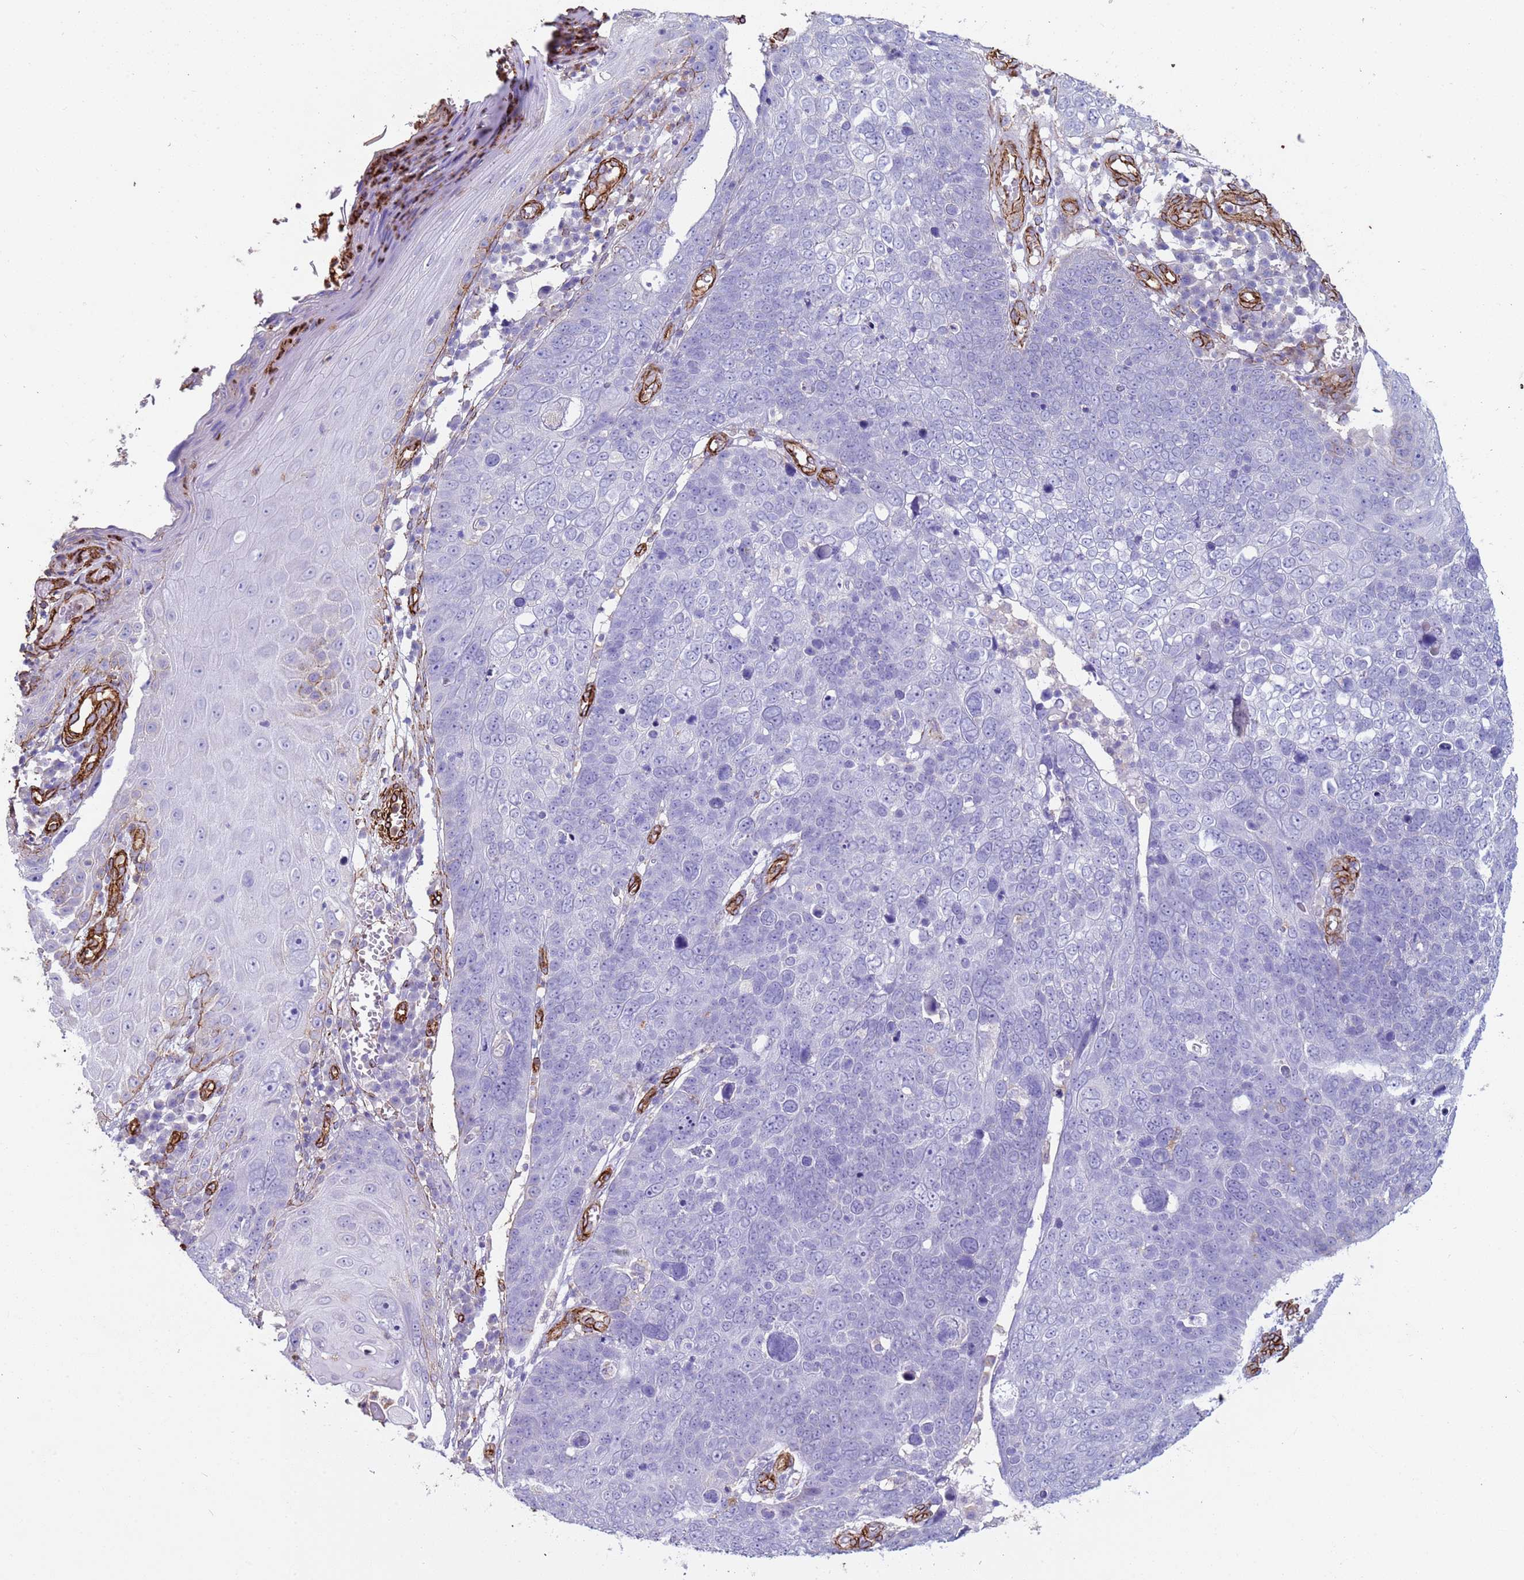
{"staining": {"intensity": "negative", "quantity": "none", "location": "none"}, "tissue": "skin cancer", "cell_type": "Tumor cells", "image_type": "cancer", "snomed": [{"axis": "morphology", "description": "Squamous cell carcinoma, NOS"}, {"axis": "topography", "description": "Skin"}], "caption": "High magnification brightfield microscopy of skin cancer (squamous cell carcinoma) stained with DAB (brown) and counterstained with hematoxylin (blue): tumor cells show no significant positivity.", "gene": "GASK1A", "patient": {"sex": "male", "age": 71}}